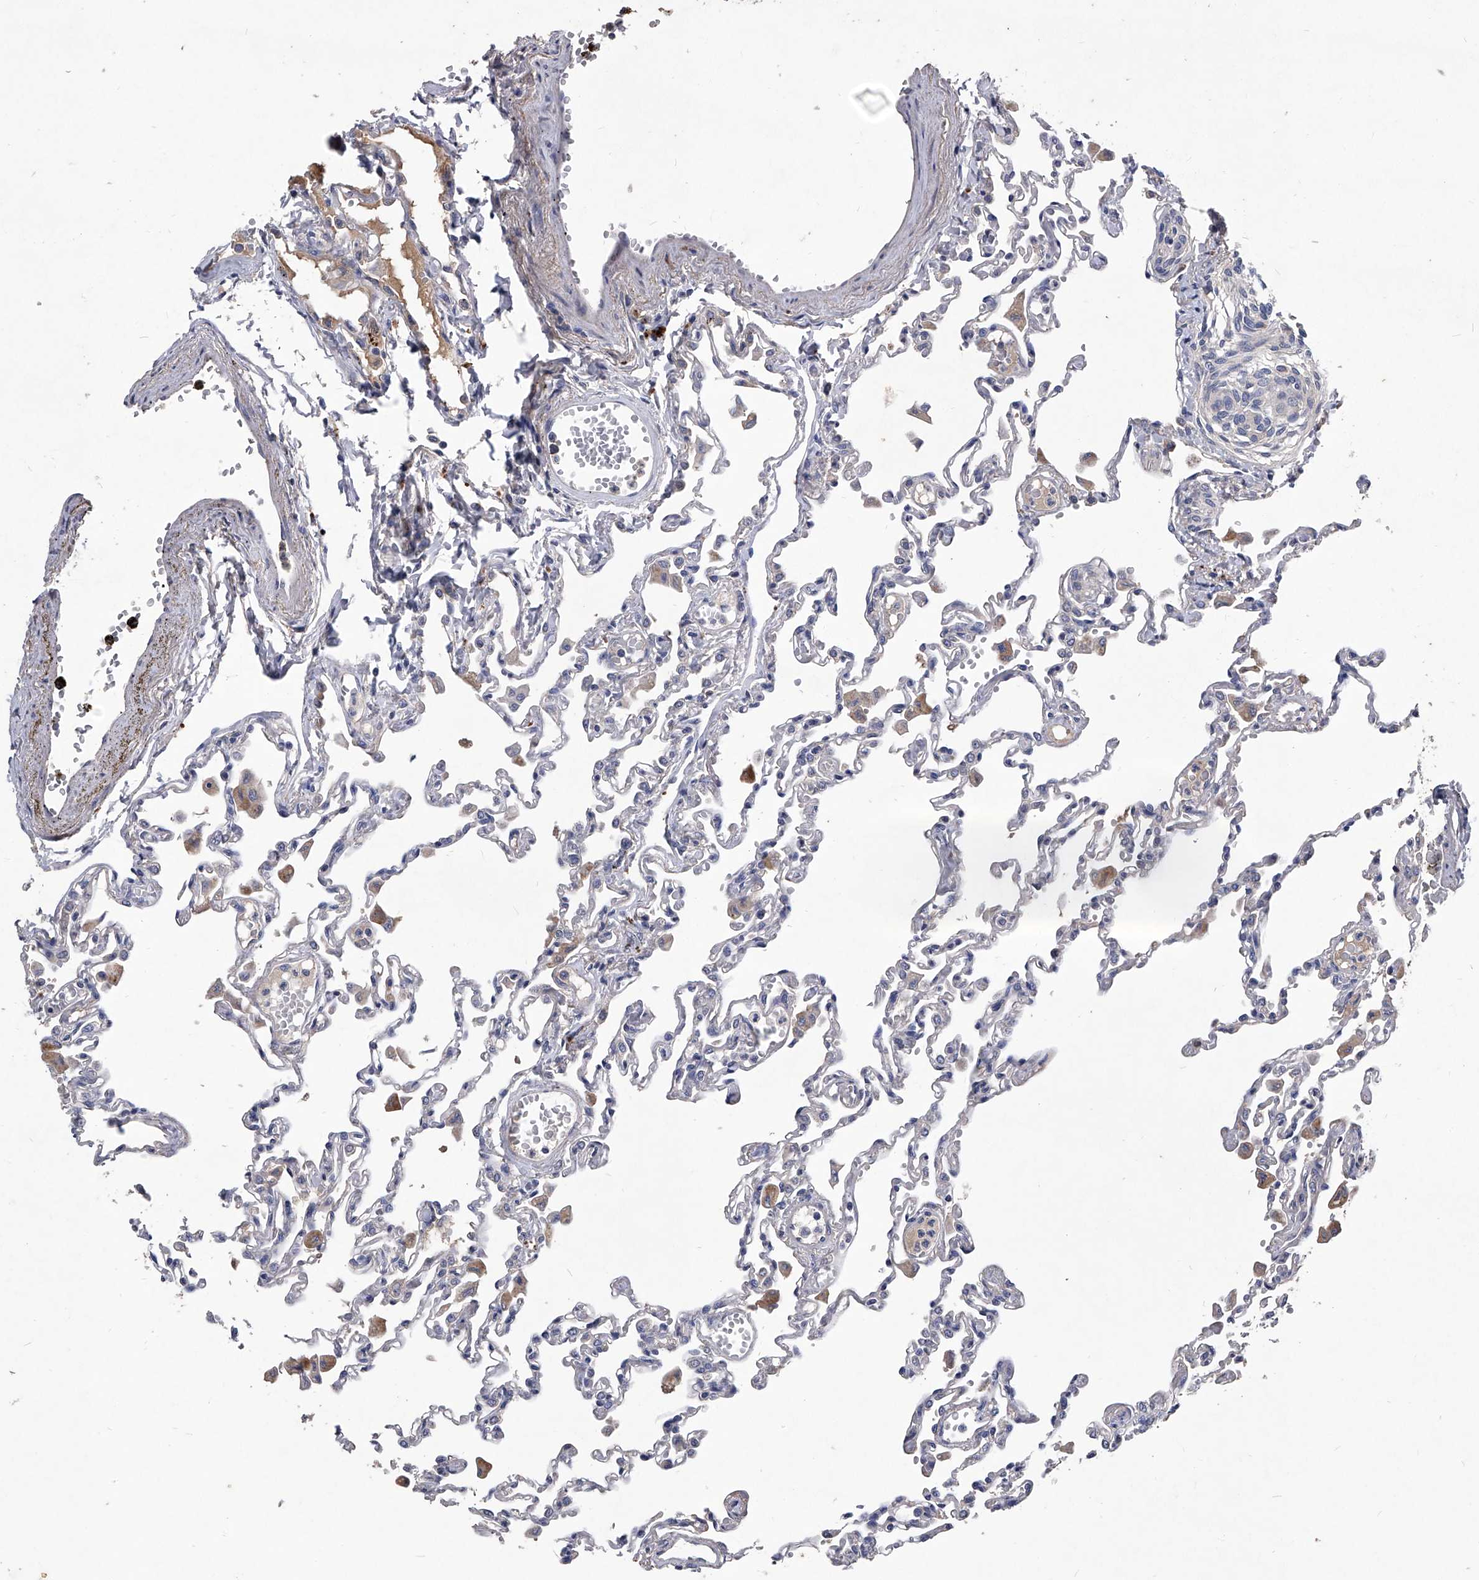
{"staining": {"intensity": "negative", "quantity": "none", "location": "none"}, "tissue": "lung", "cell_type": "Alveolar cells", "image_type": "normal", "snomed": [{"axis": "morphology", "description": "Normal tissue, NOS"}, {"axis": "topography", "description": "Bronchus"}, {"axis": "topography", "description": "Lung"}], "caption": "A high-resolution histopathology image shows IHC staining of unremarkable lung, which demonstrates no significant staining in alveolar cells. The staining was performed using DAB to visualize the protein expression in brown, while the nuclei were stained in blue with hematoxylin (Magnification: 20x).", "gene": "C5", "patient": {"sex": "female", "age": 49}}